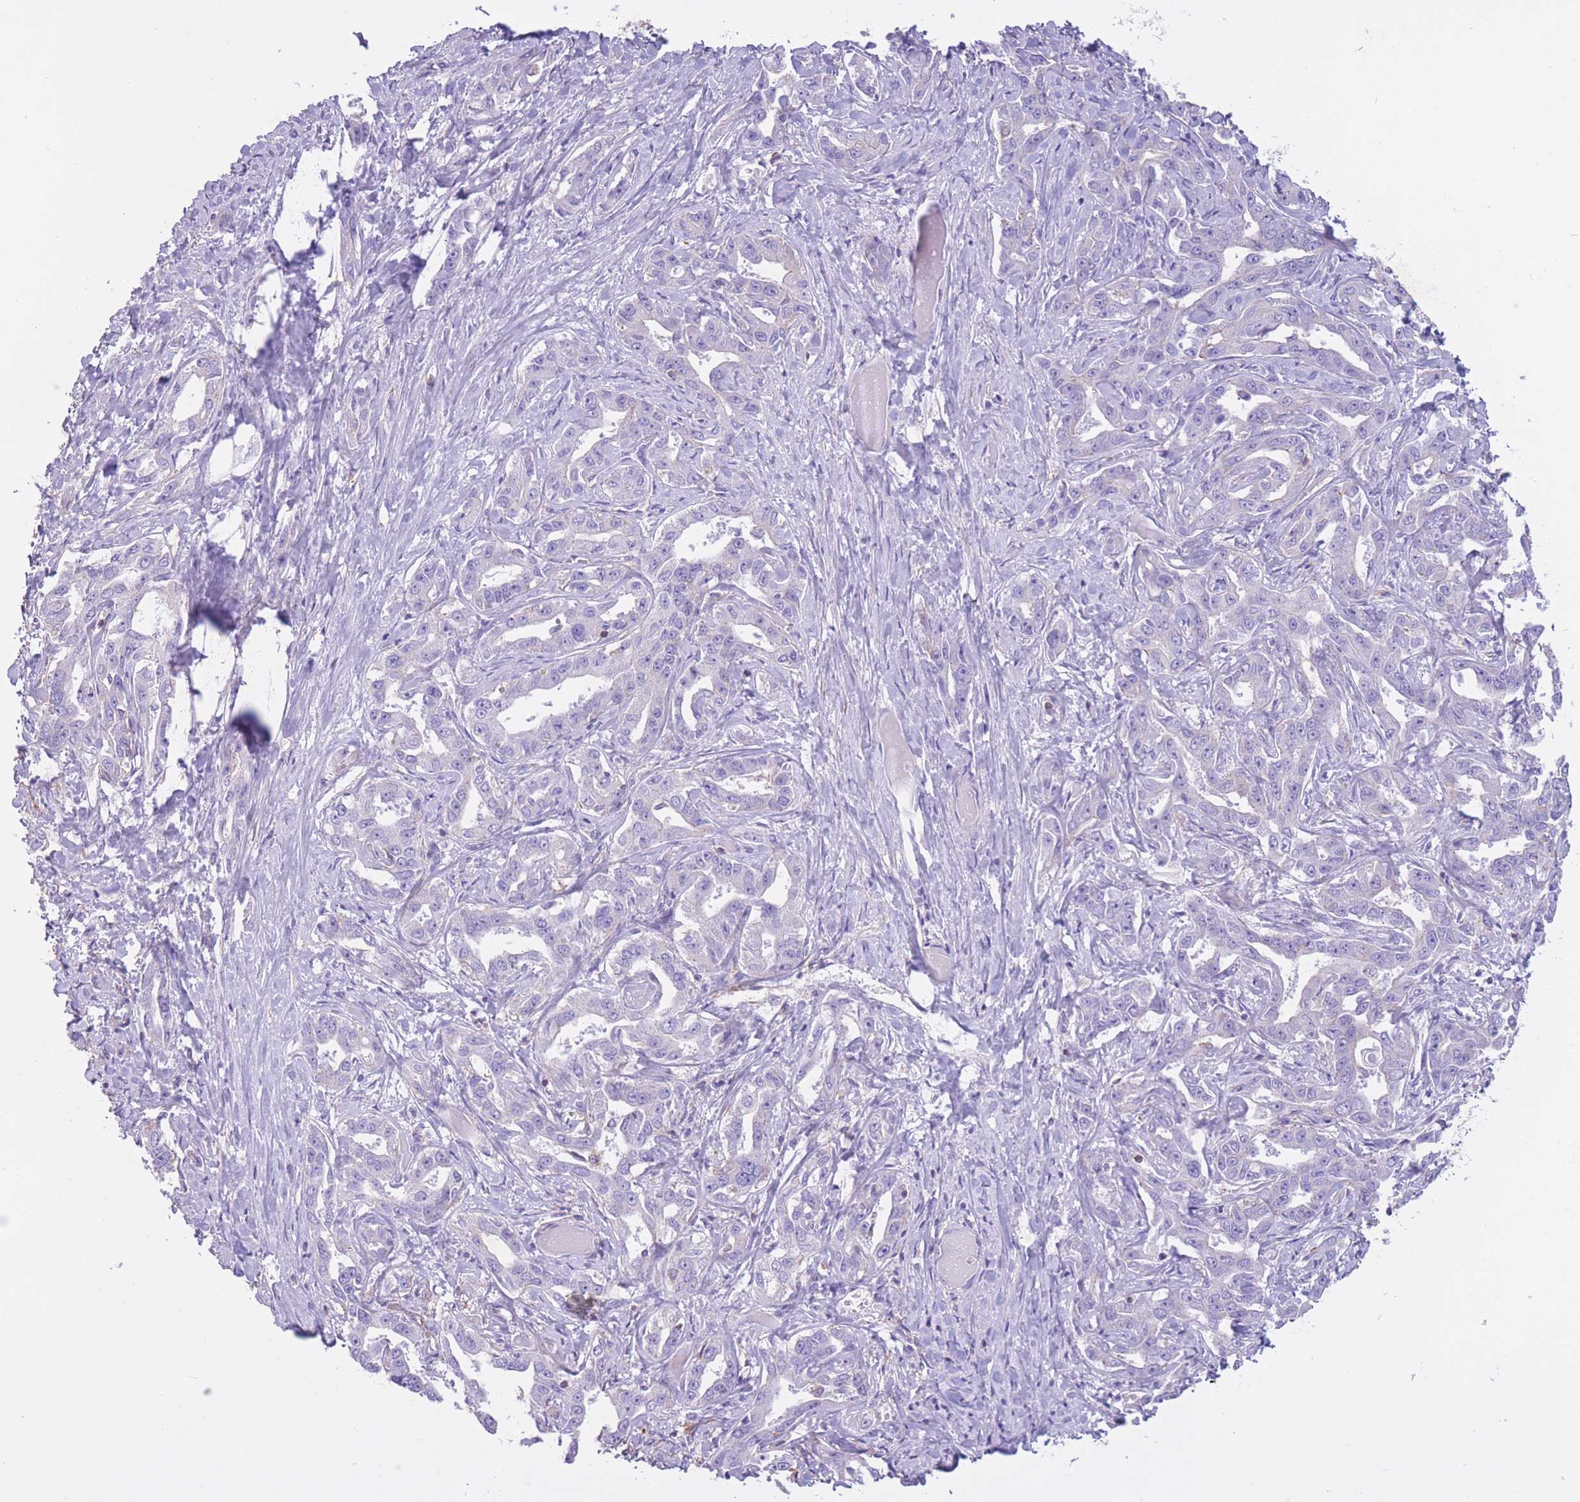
{"staining": {"intensity": "negative", "quantity": "none", "location": "none"}, "tissue": "liver cancer", "cell_type": "Tumor cells", "image_type": "cancer", "snomed": [{"axis": "morphology", "description": "Cholangiocarcinoma"}, {"axis": "topography", "description": "Liver"}], "caption": "Image shows no significant protein expression in tumor cells of liver cholangiocarcinoma. Nuclei are stained in blue.", "gene": "PDHA1", "patient": {"sex": "male", "age": 59}}